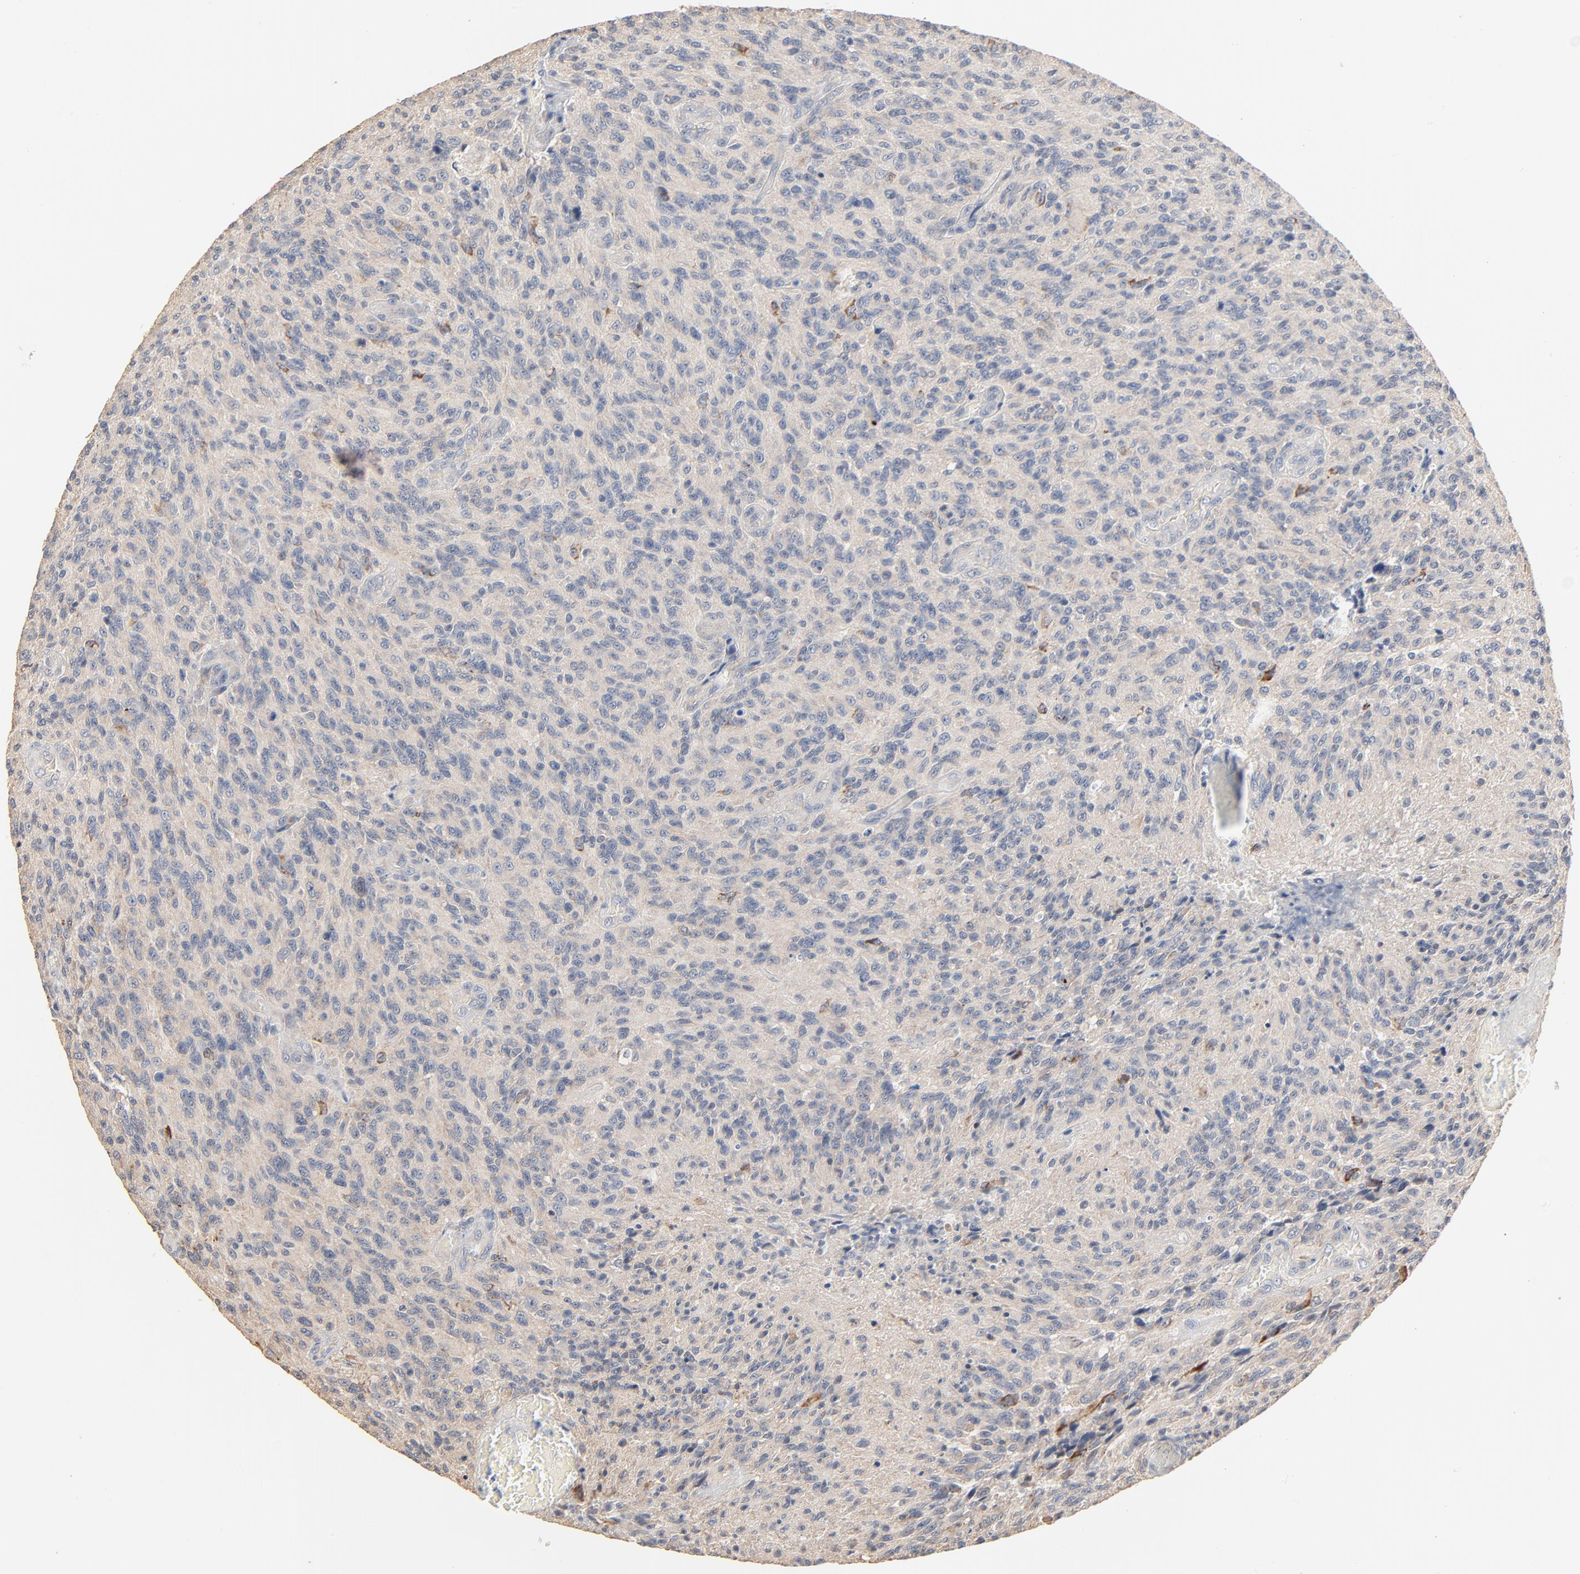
{"staining": {"intensity": "moderate", "quantity": "<25%", "location": "cytoplasmic/membranous"}, "tissue": "glioma", "cell_type": "Tumor cells", "image_type": "cancer", "snomed": [{"axis": "morphology", "description": "Normal tissue, NOS"}, {"axis": "morphology", "description": "Glioma, malignant, High grade"}, {"axis": "topography", "description": "Cerebral cortex"}], "caption": "Moderate cytoplasmic/membranous protein expression is present in approximately <25% of tumor cells in malignant glioma (high-grade). (DAB (3,3'-diaminobenzidine) IHC with brightfield microscopy, high magnification).", "gene": "ZDHHC8", "patient": {"sex": "male", "age": 56}}